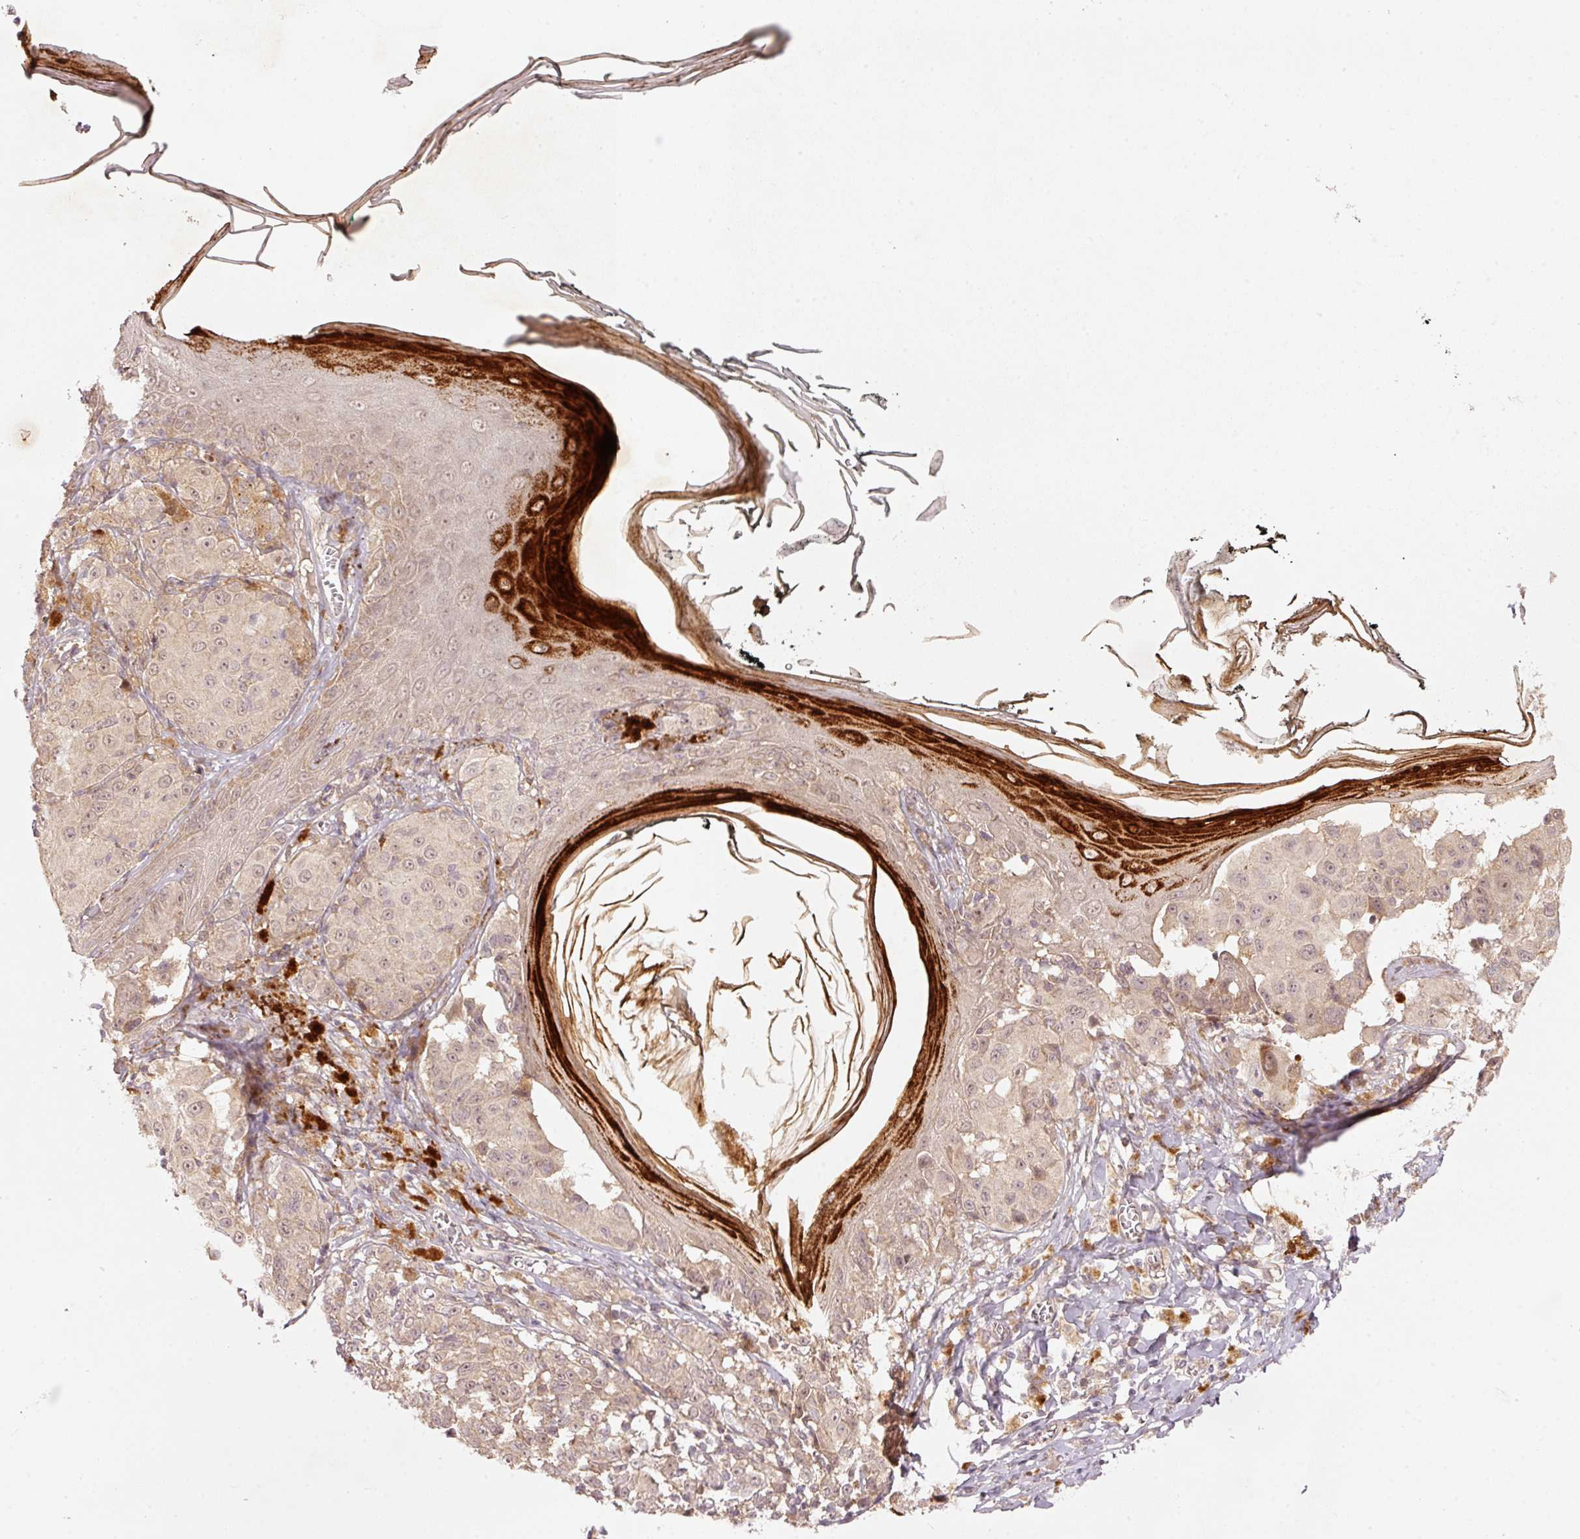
{"staining": {"intensity": "weak", "quantity": ">75%", "location": "nuclear"}, "tissue": "melanoma", "cell_type": "Tumor cells", "image_type": "cancer", "snomed": [{"axis": "morphology", "description": "Malignant melanoma, NOS"}, {"axis": "topography", "description": "Skin"}], "caption": "Tumor cells show weak nuclear positivity in approximately >75% of cells in melanoma. Using DAB (brown) and hematoxylin (blue) stains, captured at high magnification using brightfield microscopy.", "gene": "PCDHB1", "patient": {"sex": "female", "age": 43}}